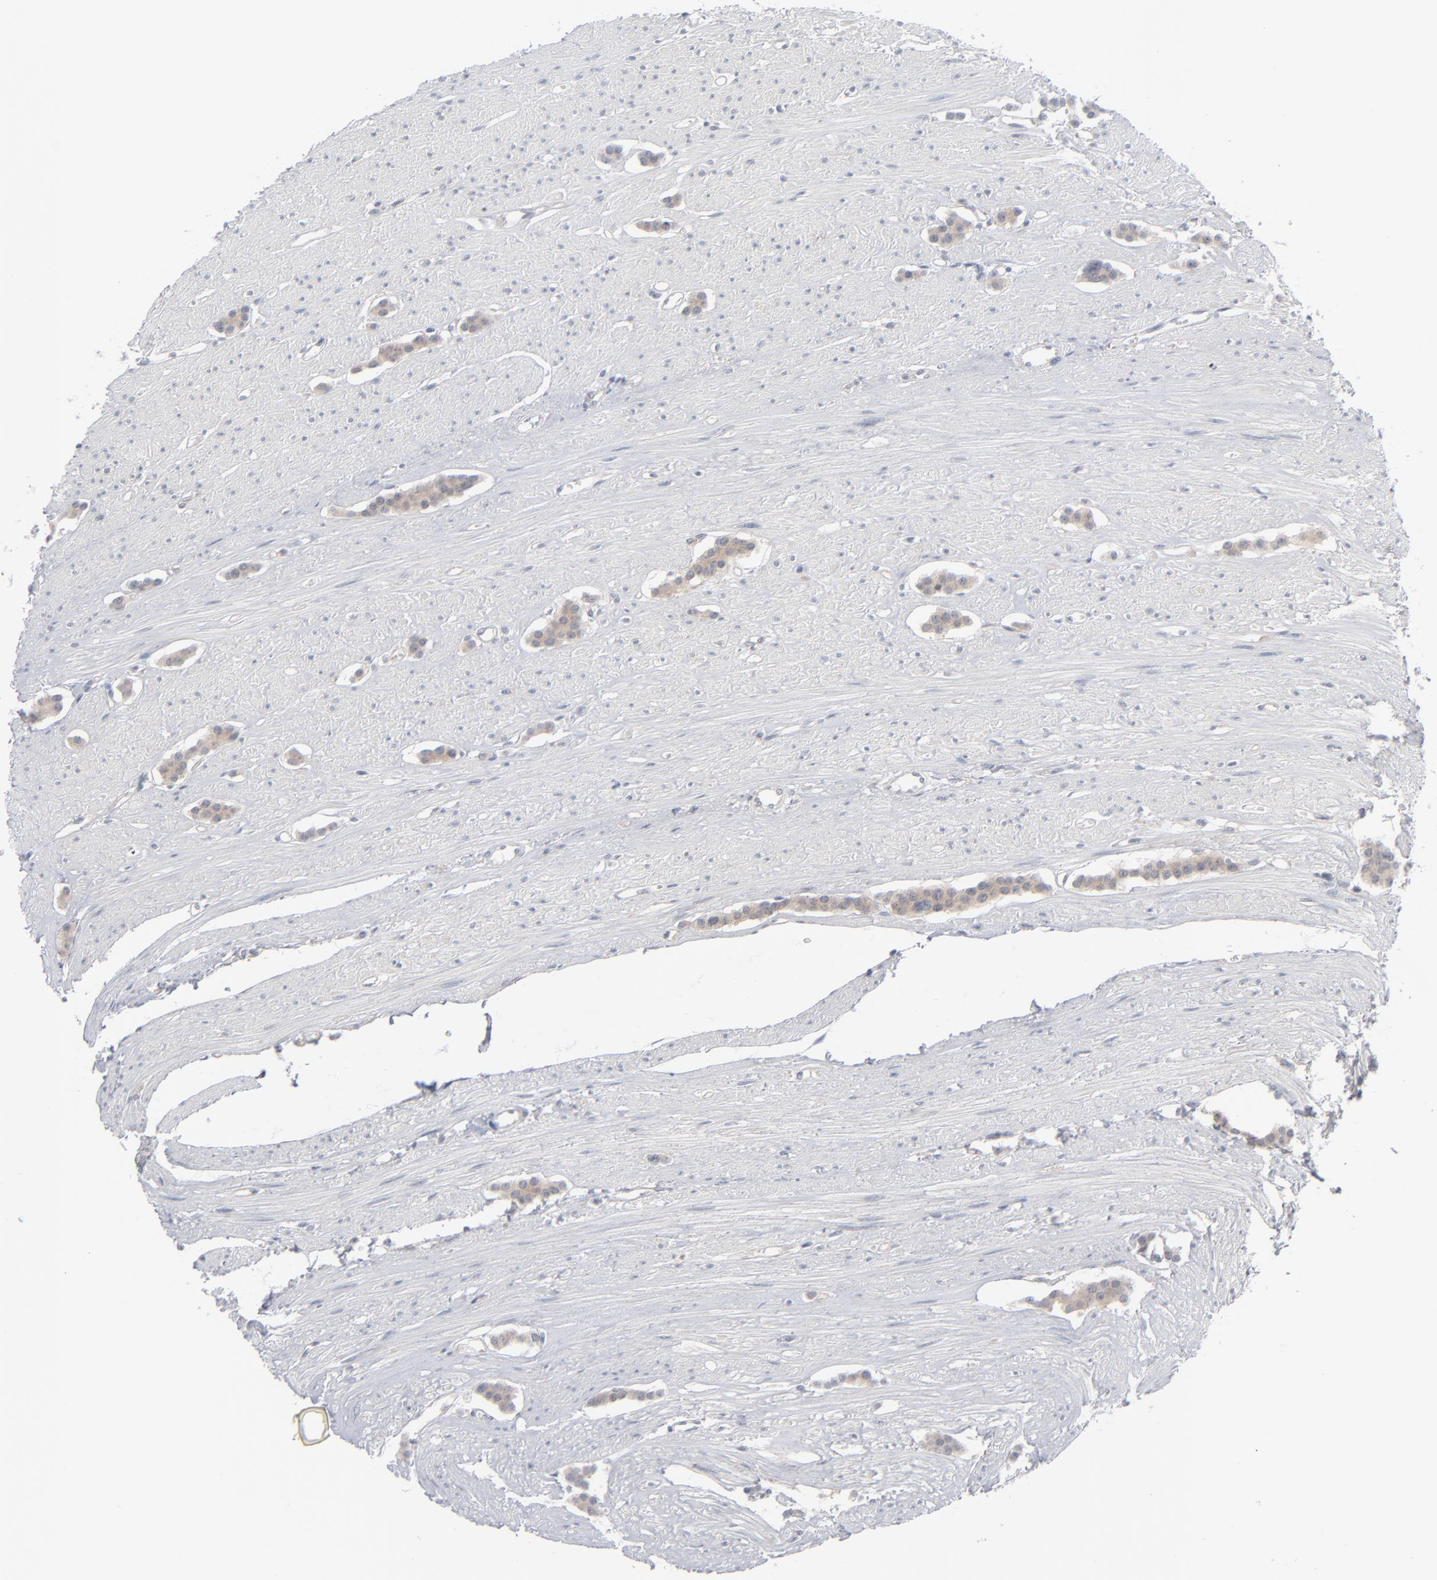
{"staining": {"intensity": "weak", "quantity": ">75%", "location": "cytoplasmic/membranous"}, "tissue": "carcinoid", "cell_type": "Tumor cells", "image_type": "cancer", "snomed": [{"axis": "morphology", "description": "Carcinoid, malignant, NOS"}, {"axis": "topography", "description": "Small intestine"}], "caption": "The immunohistochemical stain labels weak cytoplasmic/membranous positivity in tumor cells of carcinoid tissue.", "gene": "POF1B", "patient": {"sex": "male", "age": 60}}